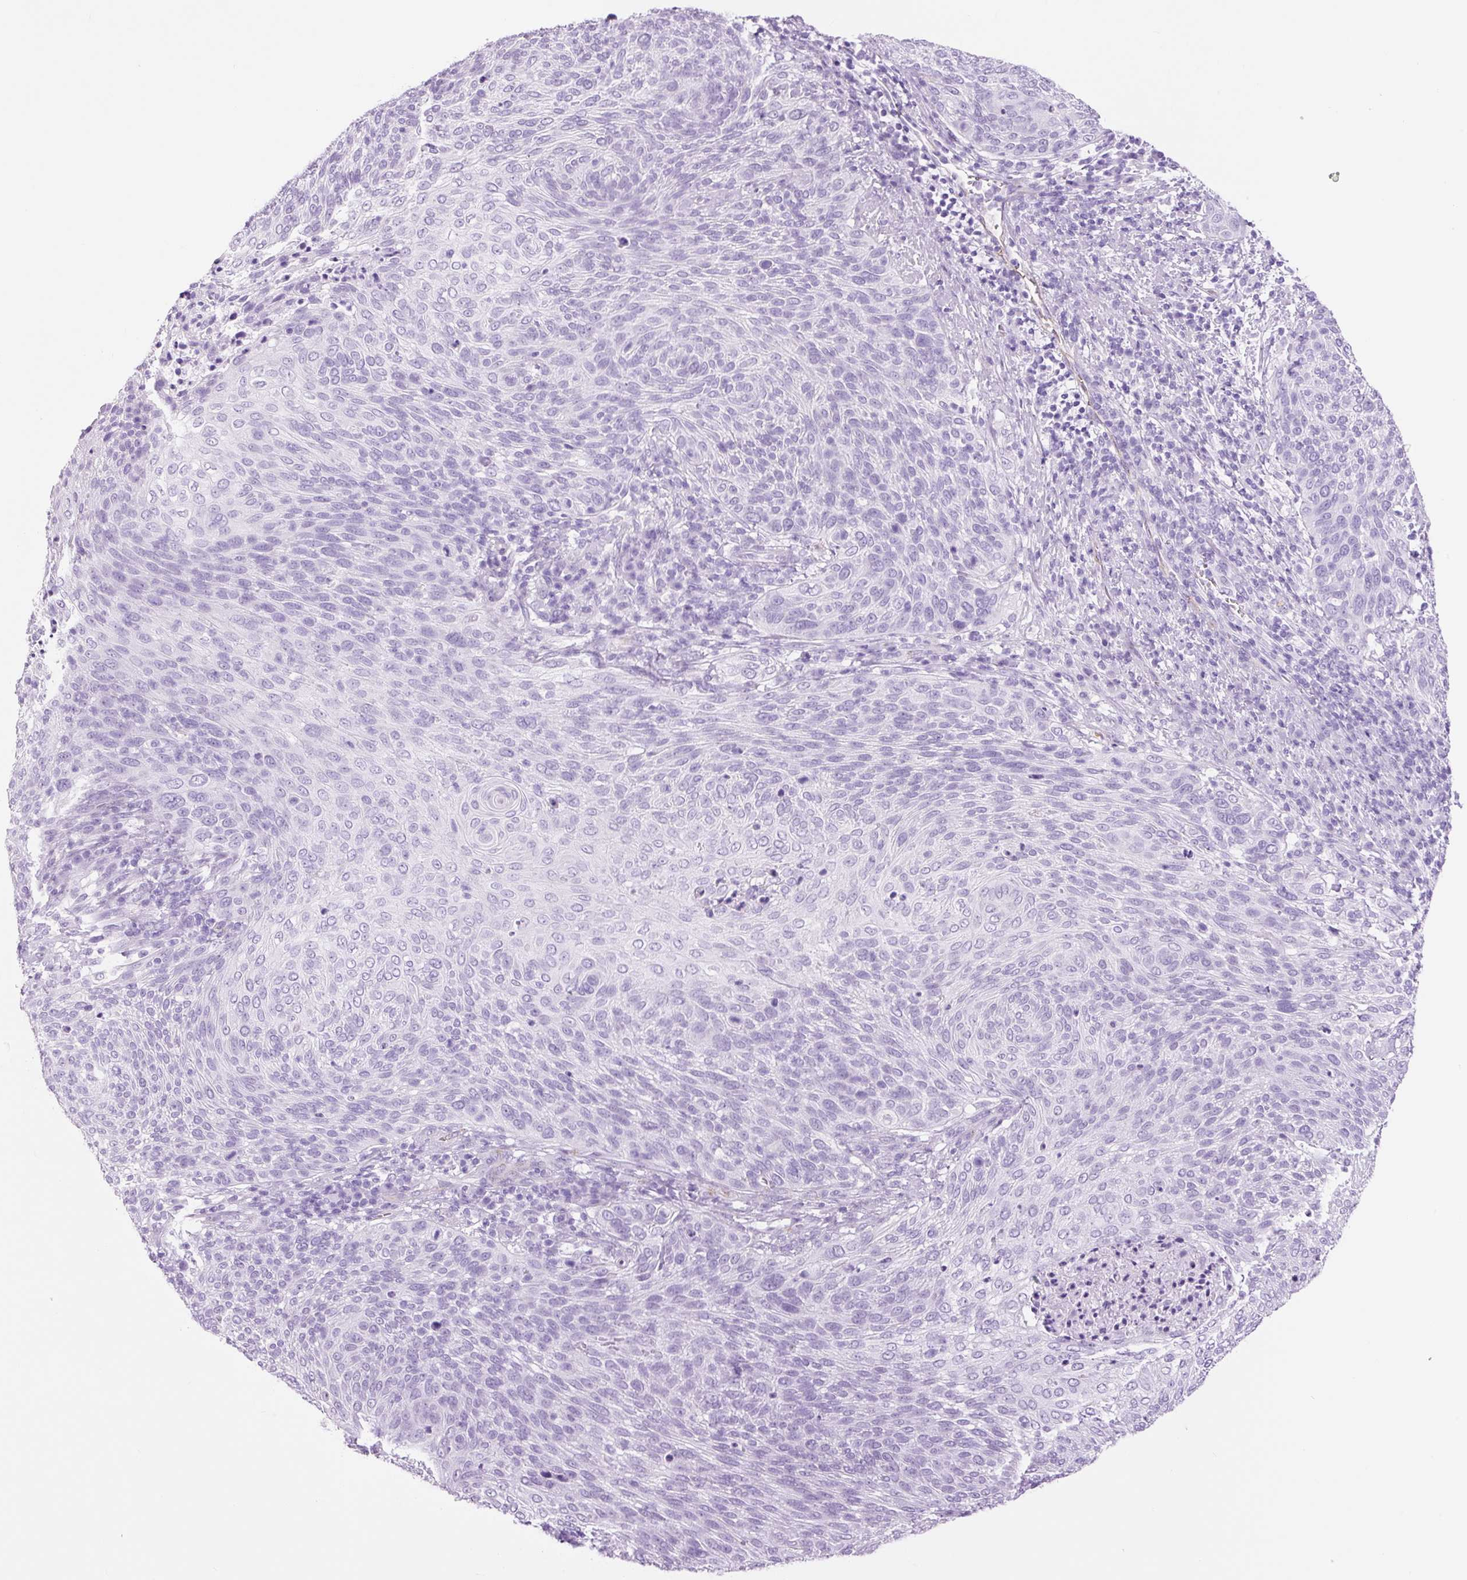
{"staining": {"intensity": "negative", "quantity": "none", "location": "none"}, "tissue": "cervical cancer", "cell_type": "Tumor cells", "image_type": "cancer", "snomed": [{"axis": "morphology", "description": "Squamous cell carcinoma, NOS"}, {"axis": "topography", "description": "Cervix"}], "caption": "Immunohistochemistry image of human cervical squamous cell carcinoma stained for a protein (brown), which shows no staining in tumor cells.", "gene": "ADSS1", "patient": {"sex": "female", "age": 31}}